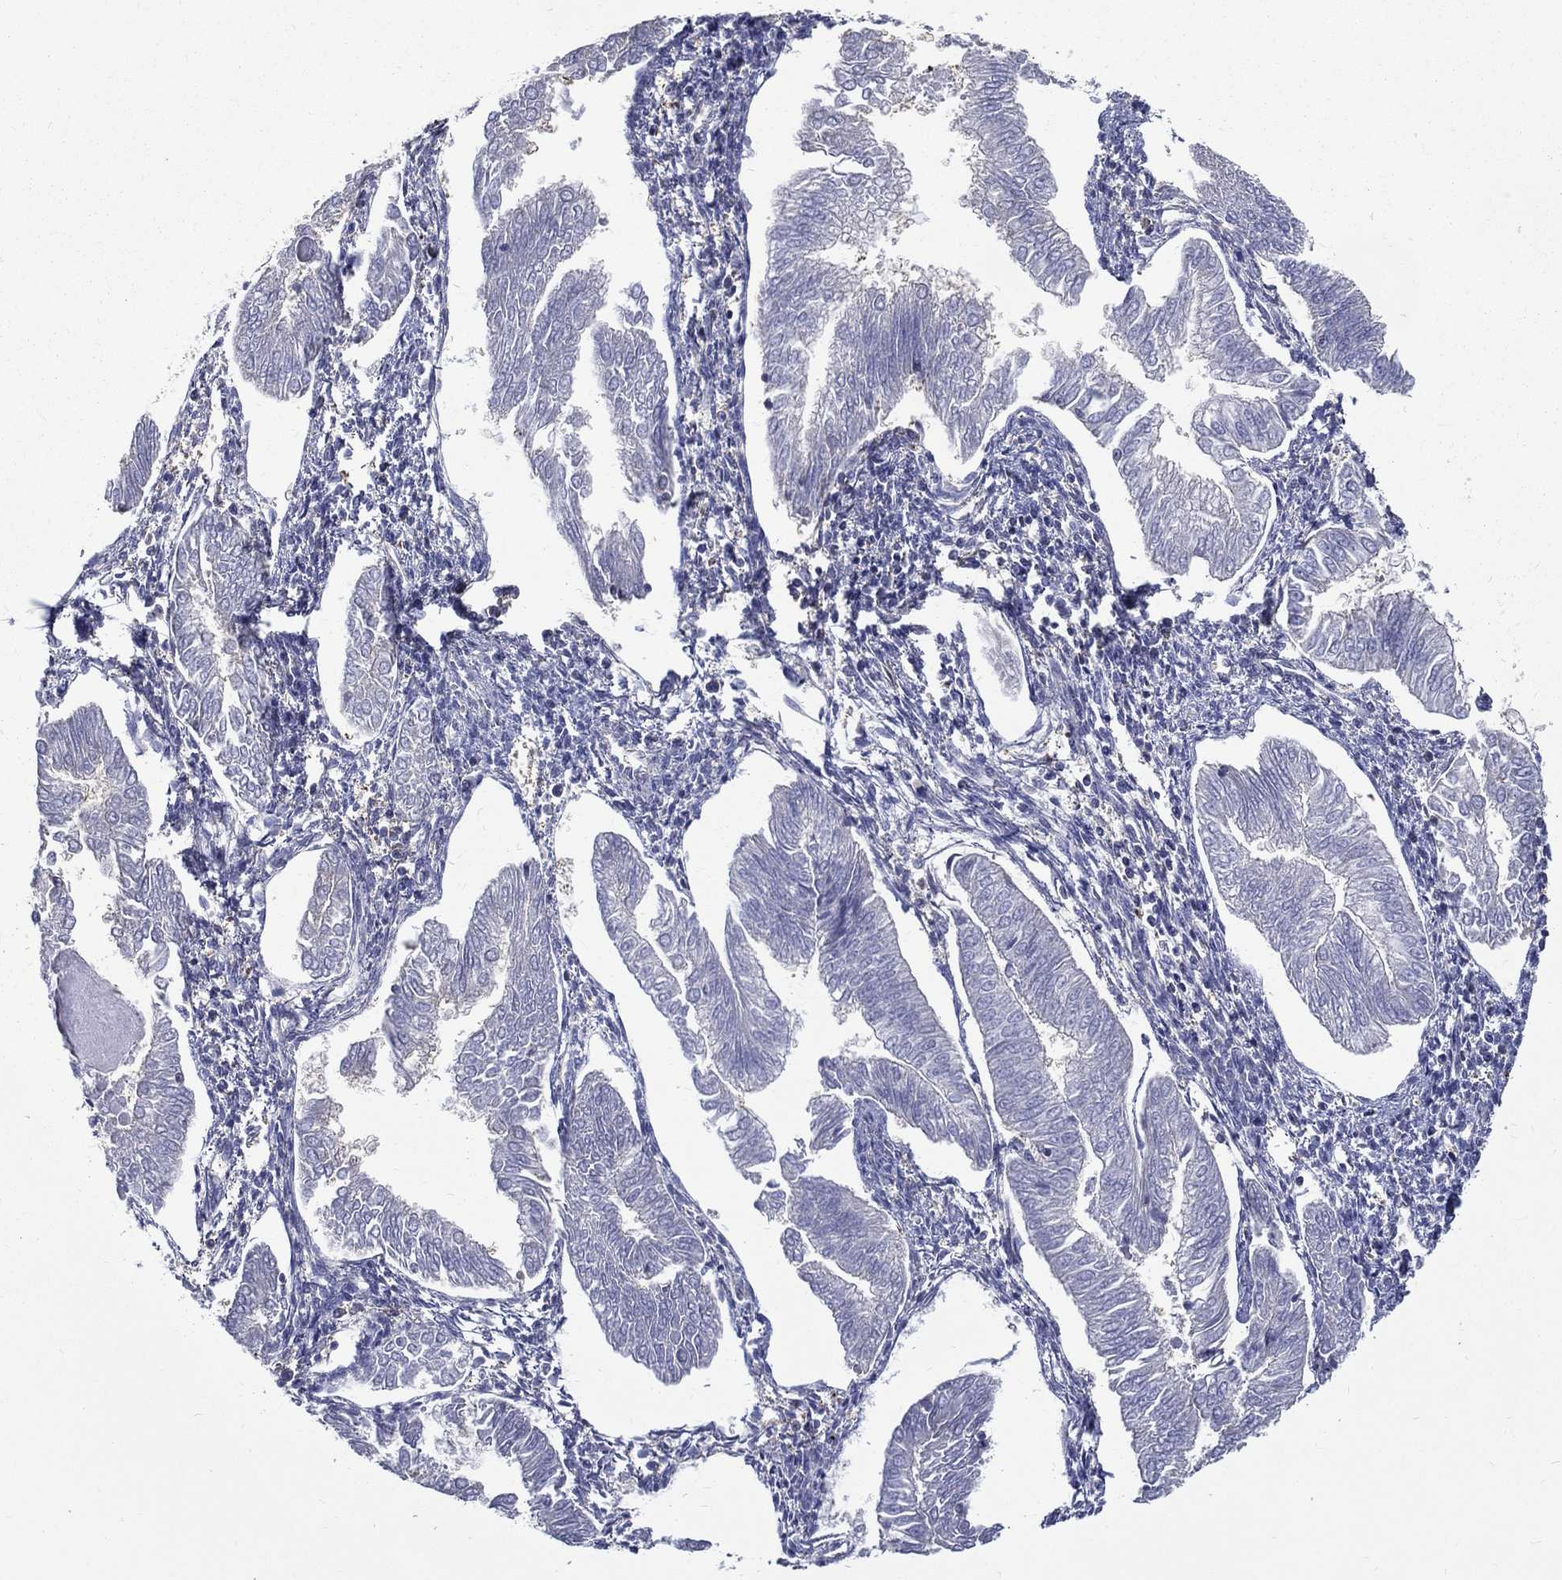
{"staining": {"intensity": "negative", "quantity": "none", "location": "none"}, "tissue": "endometrial cancer", "cell_type": "Tumor cells", "image_type": "cancer", "snomed": [{"axis": "morphology", "description": "Adenocarcinoma, NOS"}, {"axis": "topography", "description": "Endometrium"}], "caption": "This is an immunohistochemistry histopathology image of human endometrial adenocarcinoma. There is no staining in tumor cells.", "gene": "GPR183", "patient": {"sex": "female", "age": 53}}